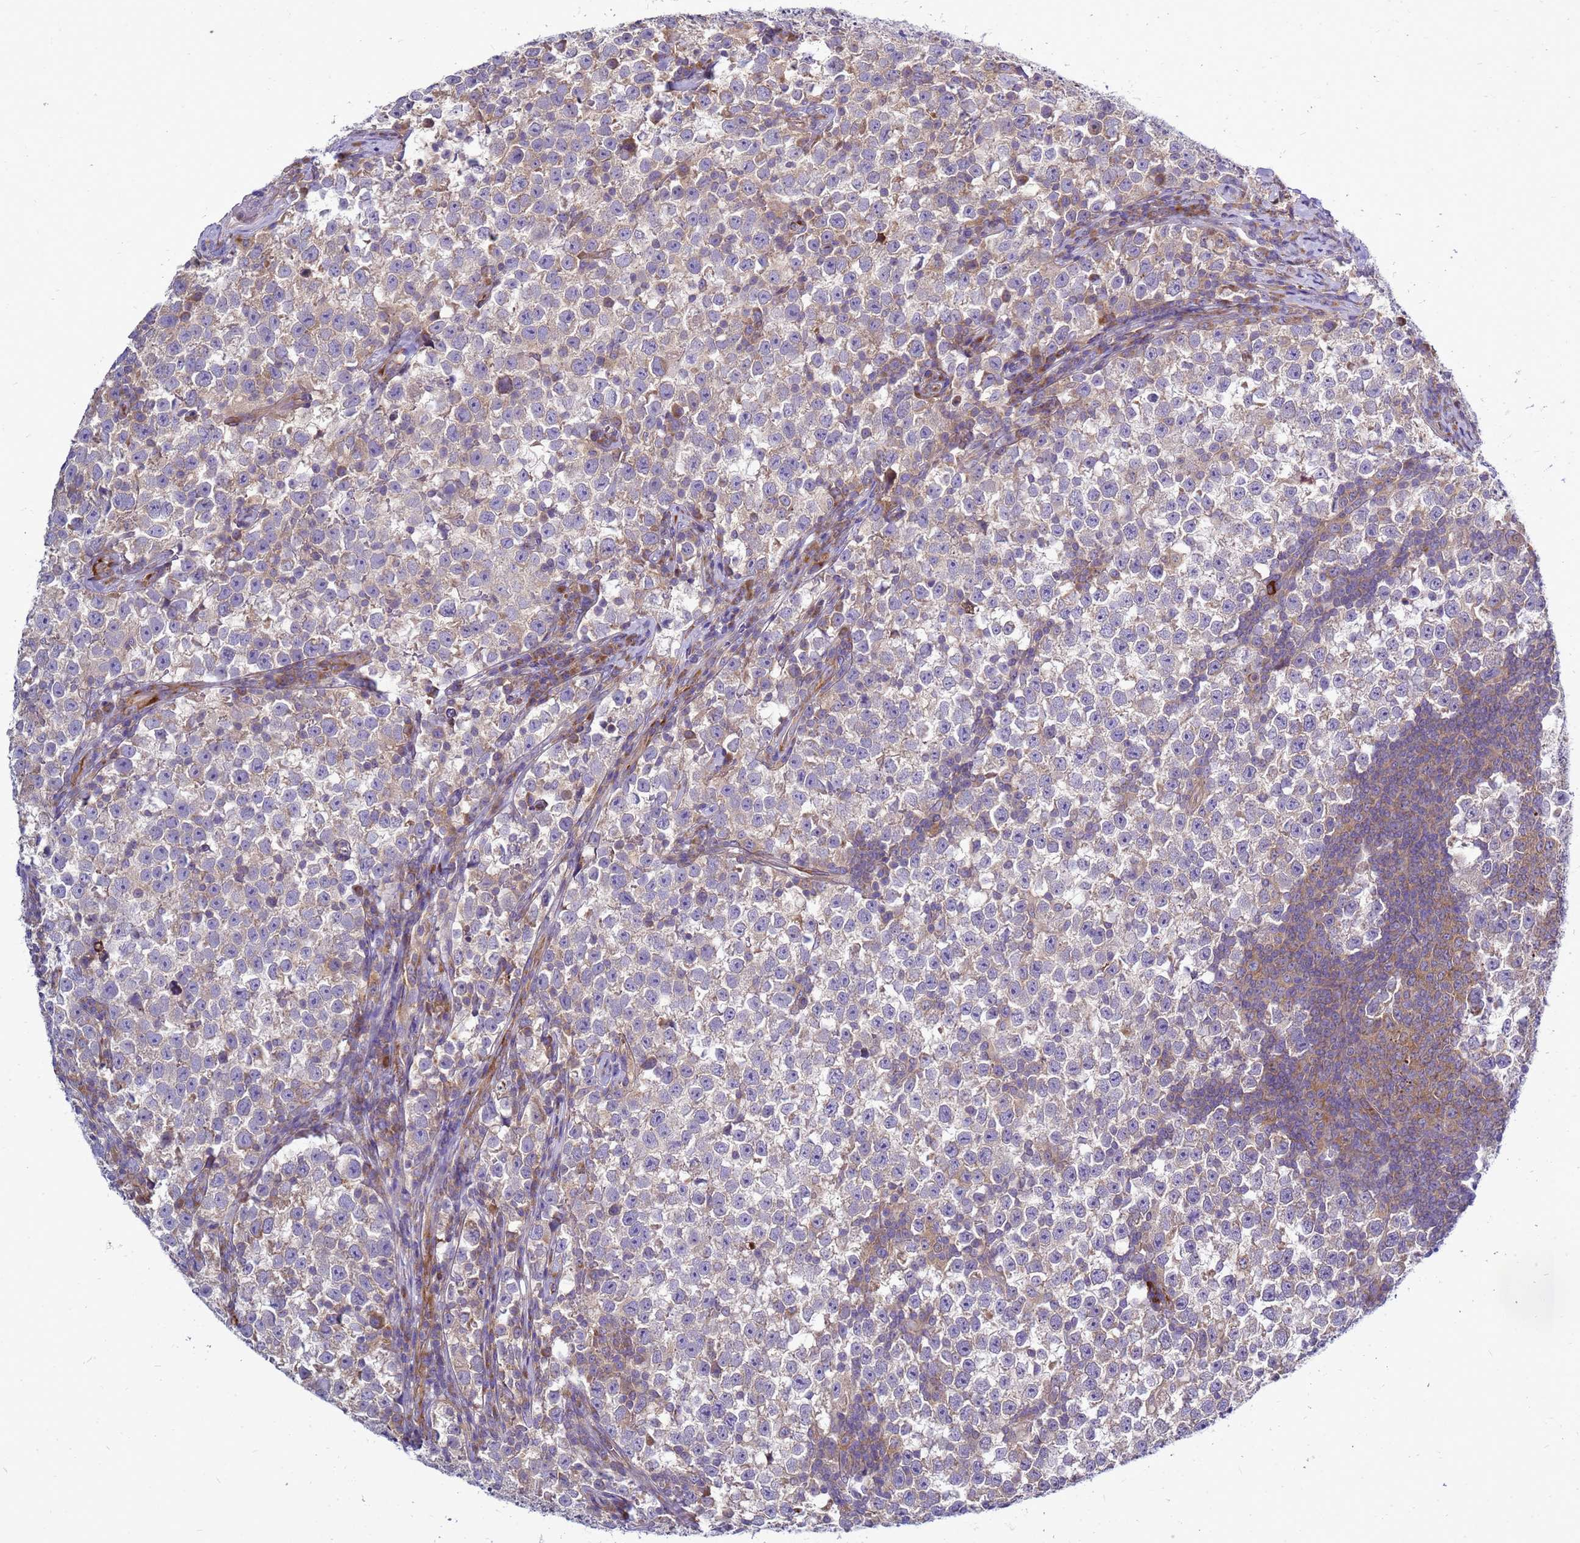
{"staining": {"intensity": "negative", "quantity": "none", "location": "none"}, "tissue": "testis cancer", "cell_type": "Tumor cells", "image_type": "cancer", "snomed": [{"axis": "morphology", "description": "Normal tissue, NOS"}, {"axis": "morphology", "description": "Seminoma, NOS"}, {"axis": "topography", "description": "Testis"}], "caption": "Tumor cells show no significant protein staining in testis cancer. (DAB IHC with hematoxylin counter stain).", "gene": "MON1B", "patient": {"sex": "male", "age": 43}}